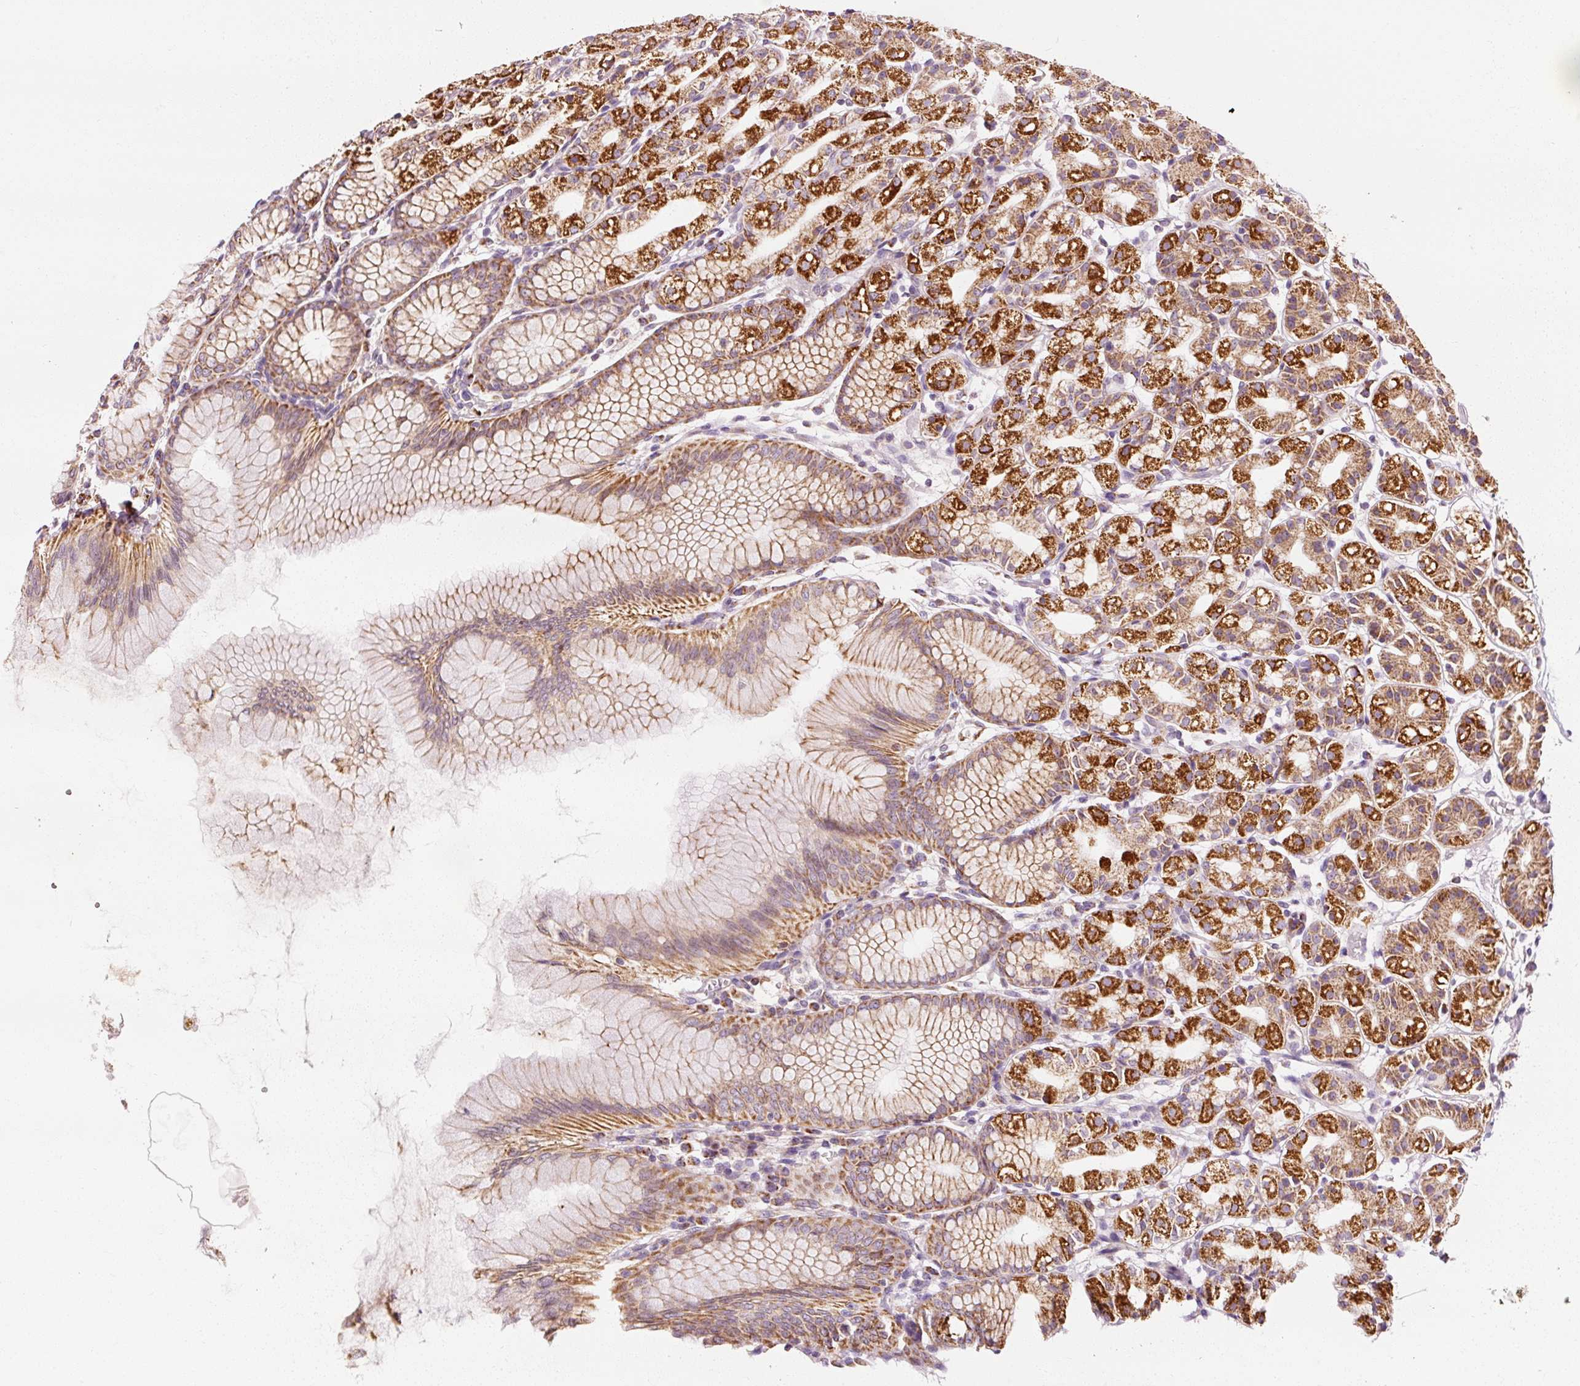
{"staining": {"intensity": "strong", "quantity": ">75%", "location": "cytoplasmic/membranous"}, "tissue": "stomach", "cell_type": "Glandular cells", "image_type": "normal", "snomed": [{"axis": "morphology", "description": "Normal tissue, NOS"}, {"axis": "topography", "description": "Stomach"}], "caption": "This photomicrograph demonstrates immunohistochemistry staining of normal human stomach, with high strong cytoplasmic/membranous staining in approximately >75% of glandular cells.", "gene": "NDUFB4", "patient": {"sex": "female", "age": 57}}